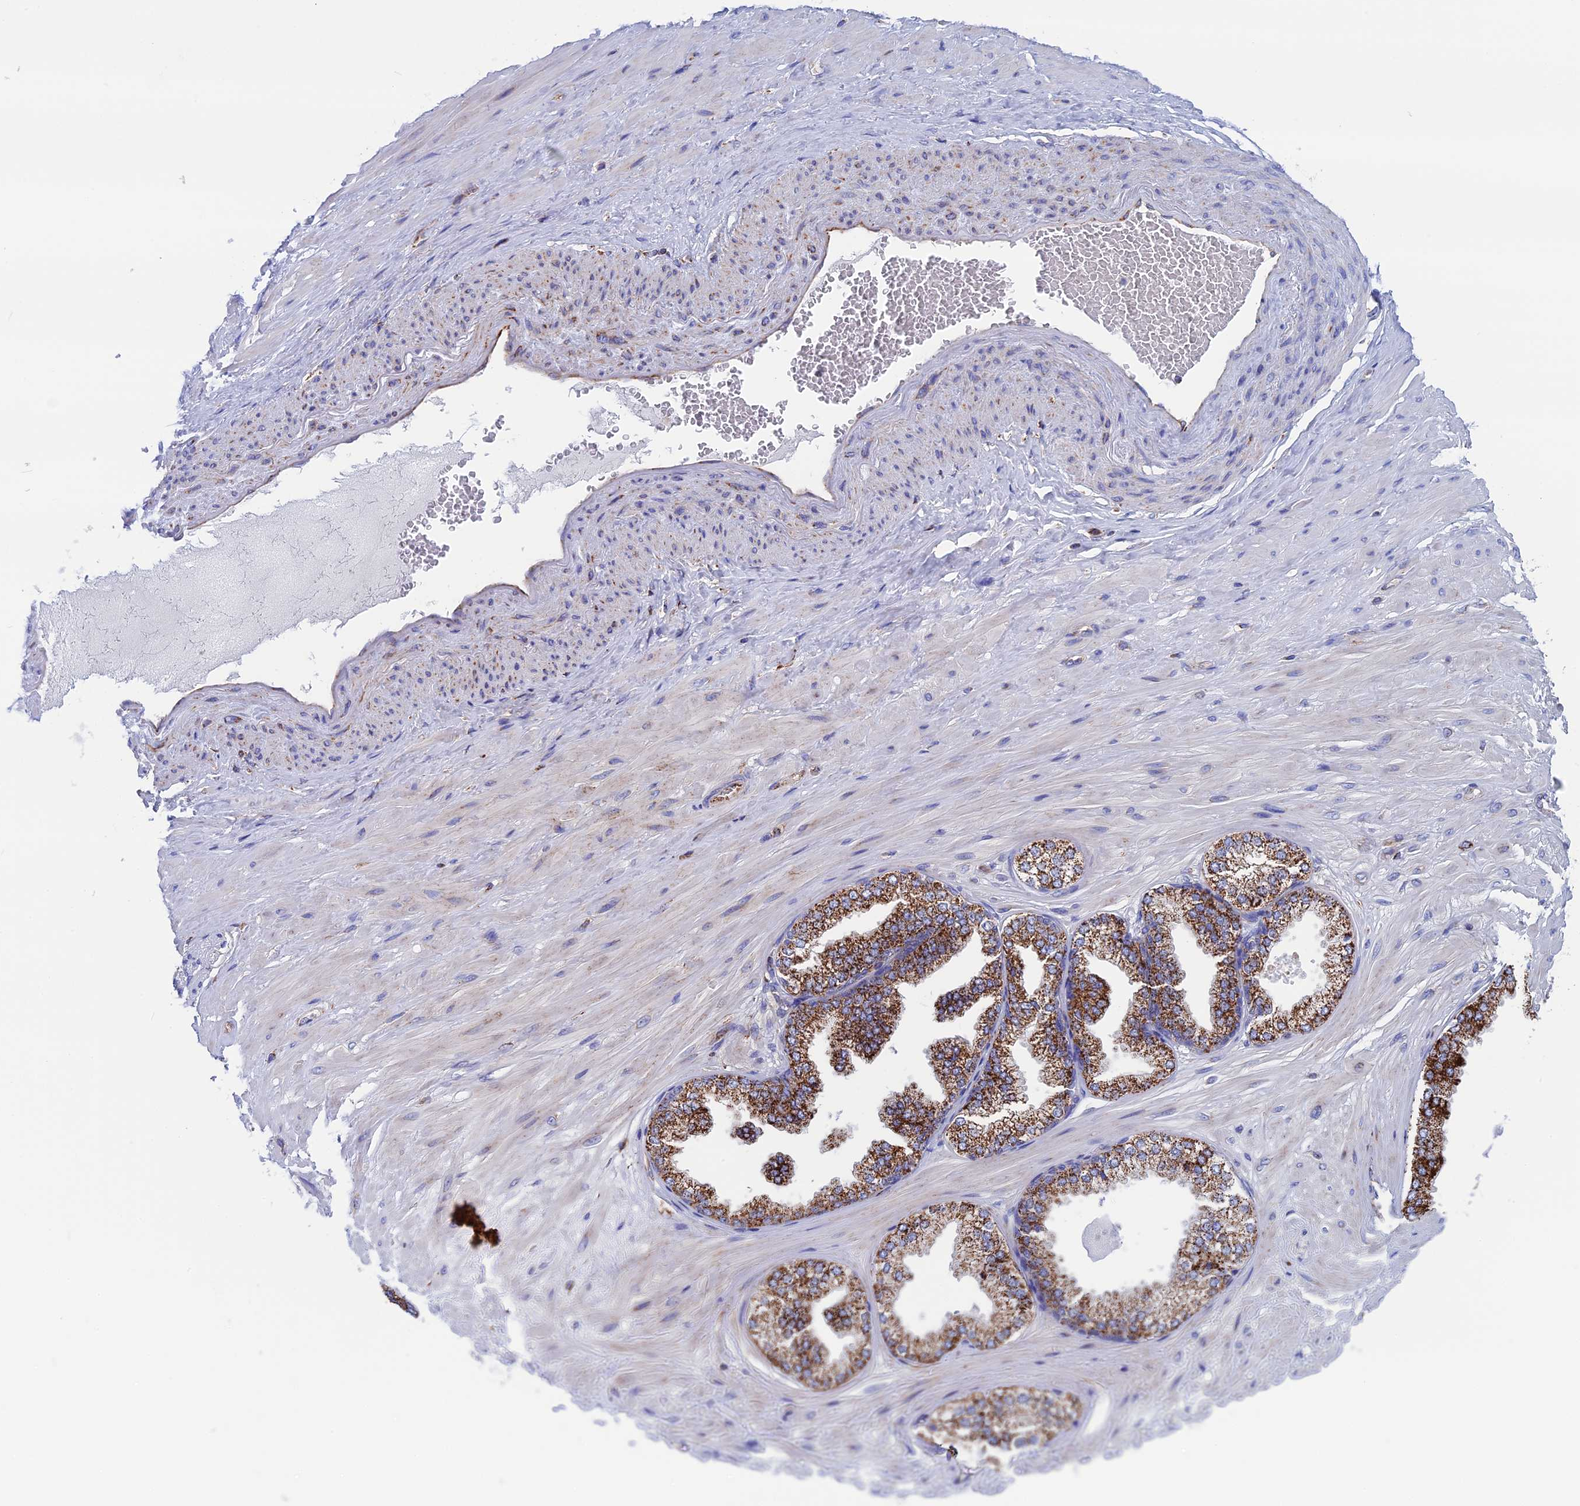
{"staining": {"intensity": "negative", "quantity": "none", "location": "none"}, "tissue": "adipose tissue", "cell_type": "Adipocytes", "image_type": "normal", "snomed": [{"axis": "morphology", "description": "Normal tissue, NOS"}, {"axis": "morphology", "description": "Adenocarcinoma, Low grade"}, {"axis": "topography", "description": "Prostate"}, {"axis": "topography", "description": "Peripheral nerve tissue"}], "caption": "High power microscopy photomicrograph of an immunohistochemistry micrograph of benign adipose tissue, revealing no significant expression in adipocytes. (Stains: DAB immunohistochemistry (IHC) with hematoxylin counter stain, Microscopy: brightfield microscopy at high magnification).", "gene": "WDR83", "patient": {"sex": "male", "age": 63}}